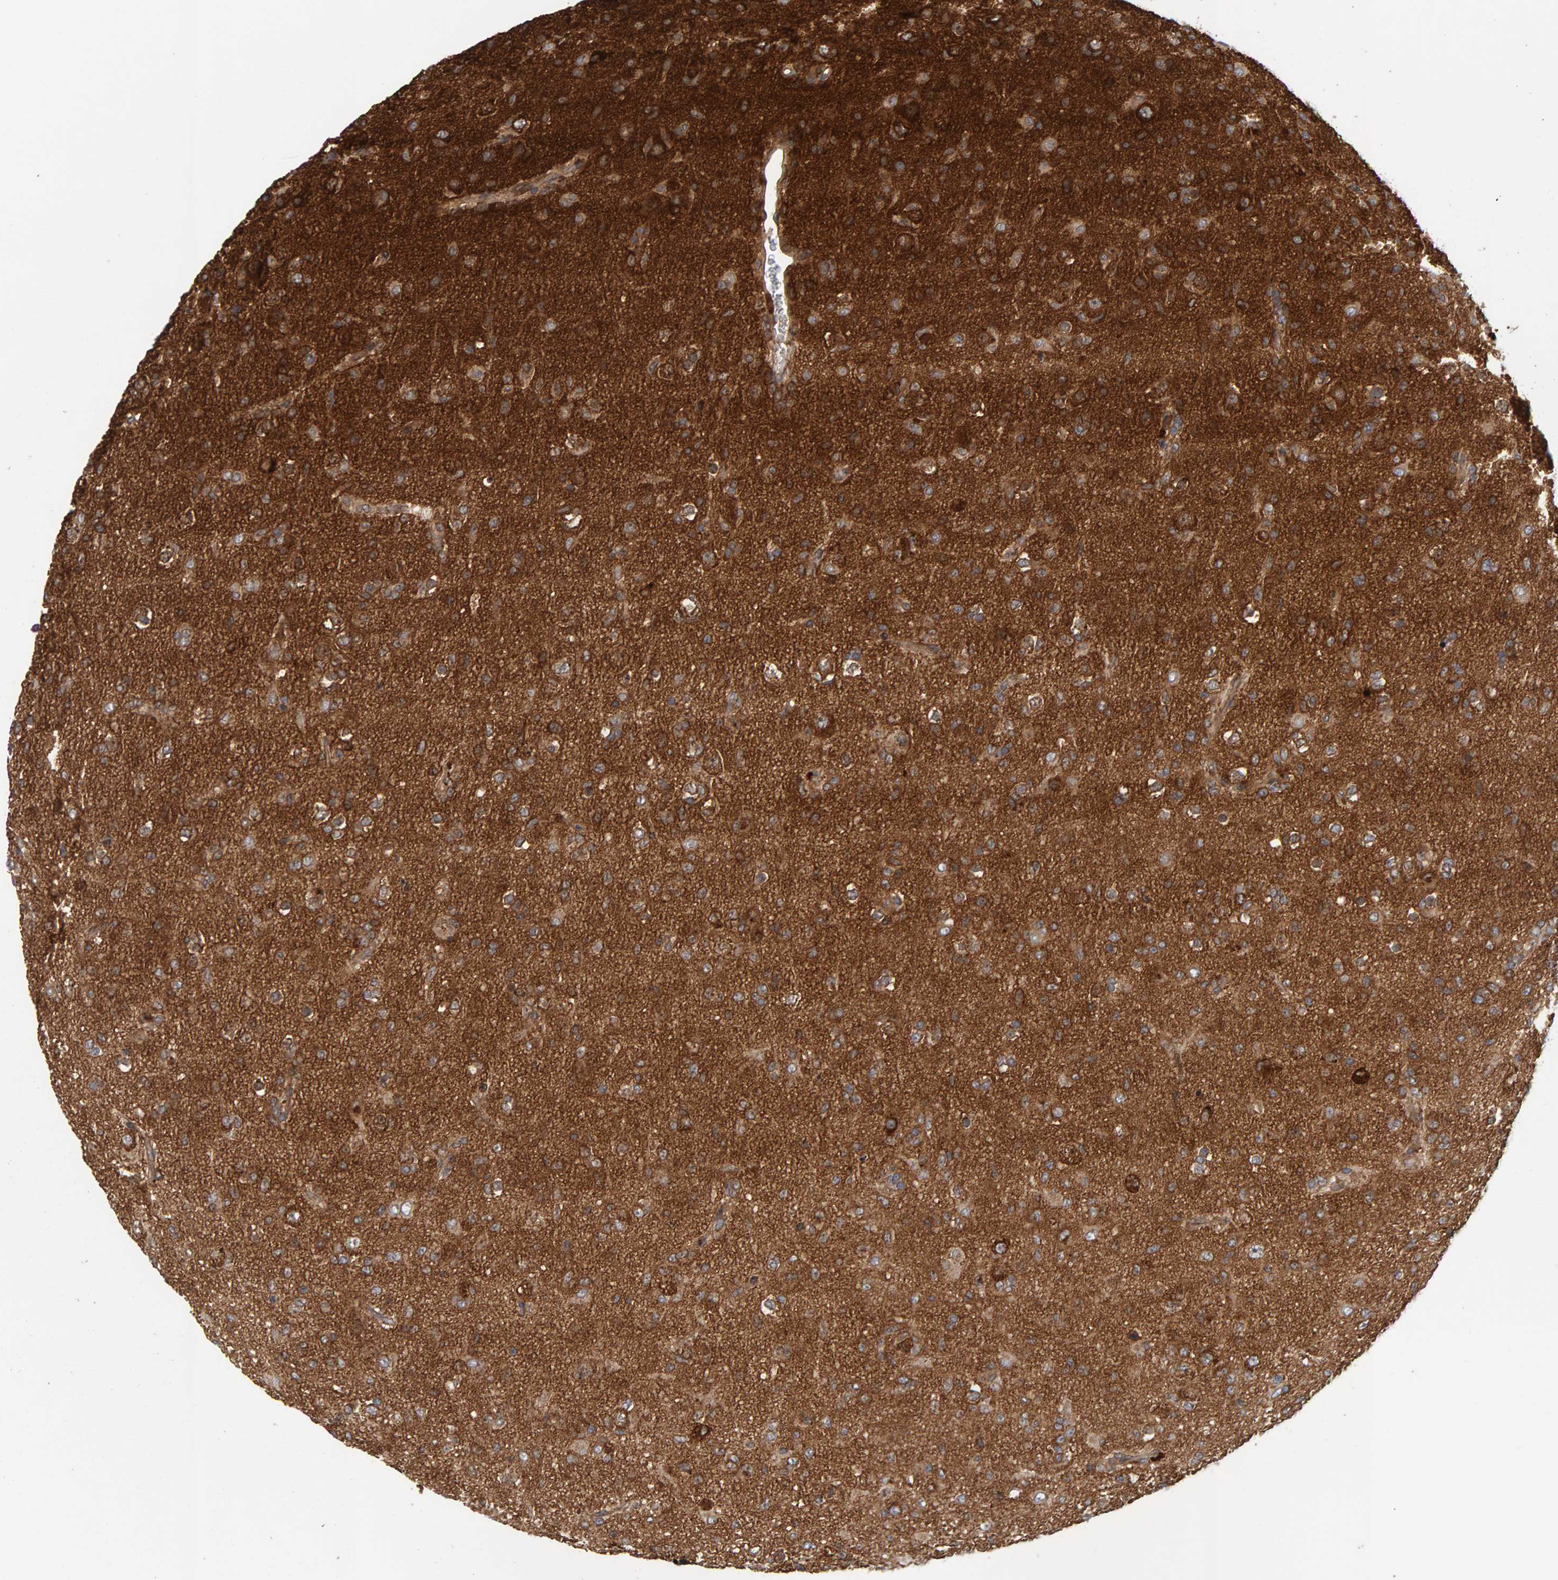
{"staining": {"intensity": "moderate", "quantity": ">75%", "location": "cytoplasmic/membranous"}, "tissue": "glioma", "cell_type": "Tumor cells", "image_type": "cancer", "snomed": [{"axis": "morphology", "description": "Glioma, malignant, Low grade"}, {"axis": "topography", "description": "Brain"}], "caption": "Moderate cytoplasmic/membranous protein positivity is identified in about >75% of tumor cells in malignant glioma (low-grade).", "gene": "BAIAP2", "patient": {"sex": "male", "age": 65}}